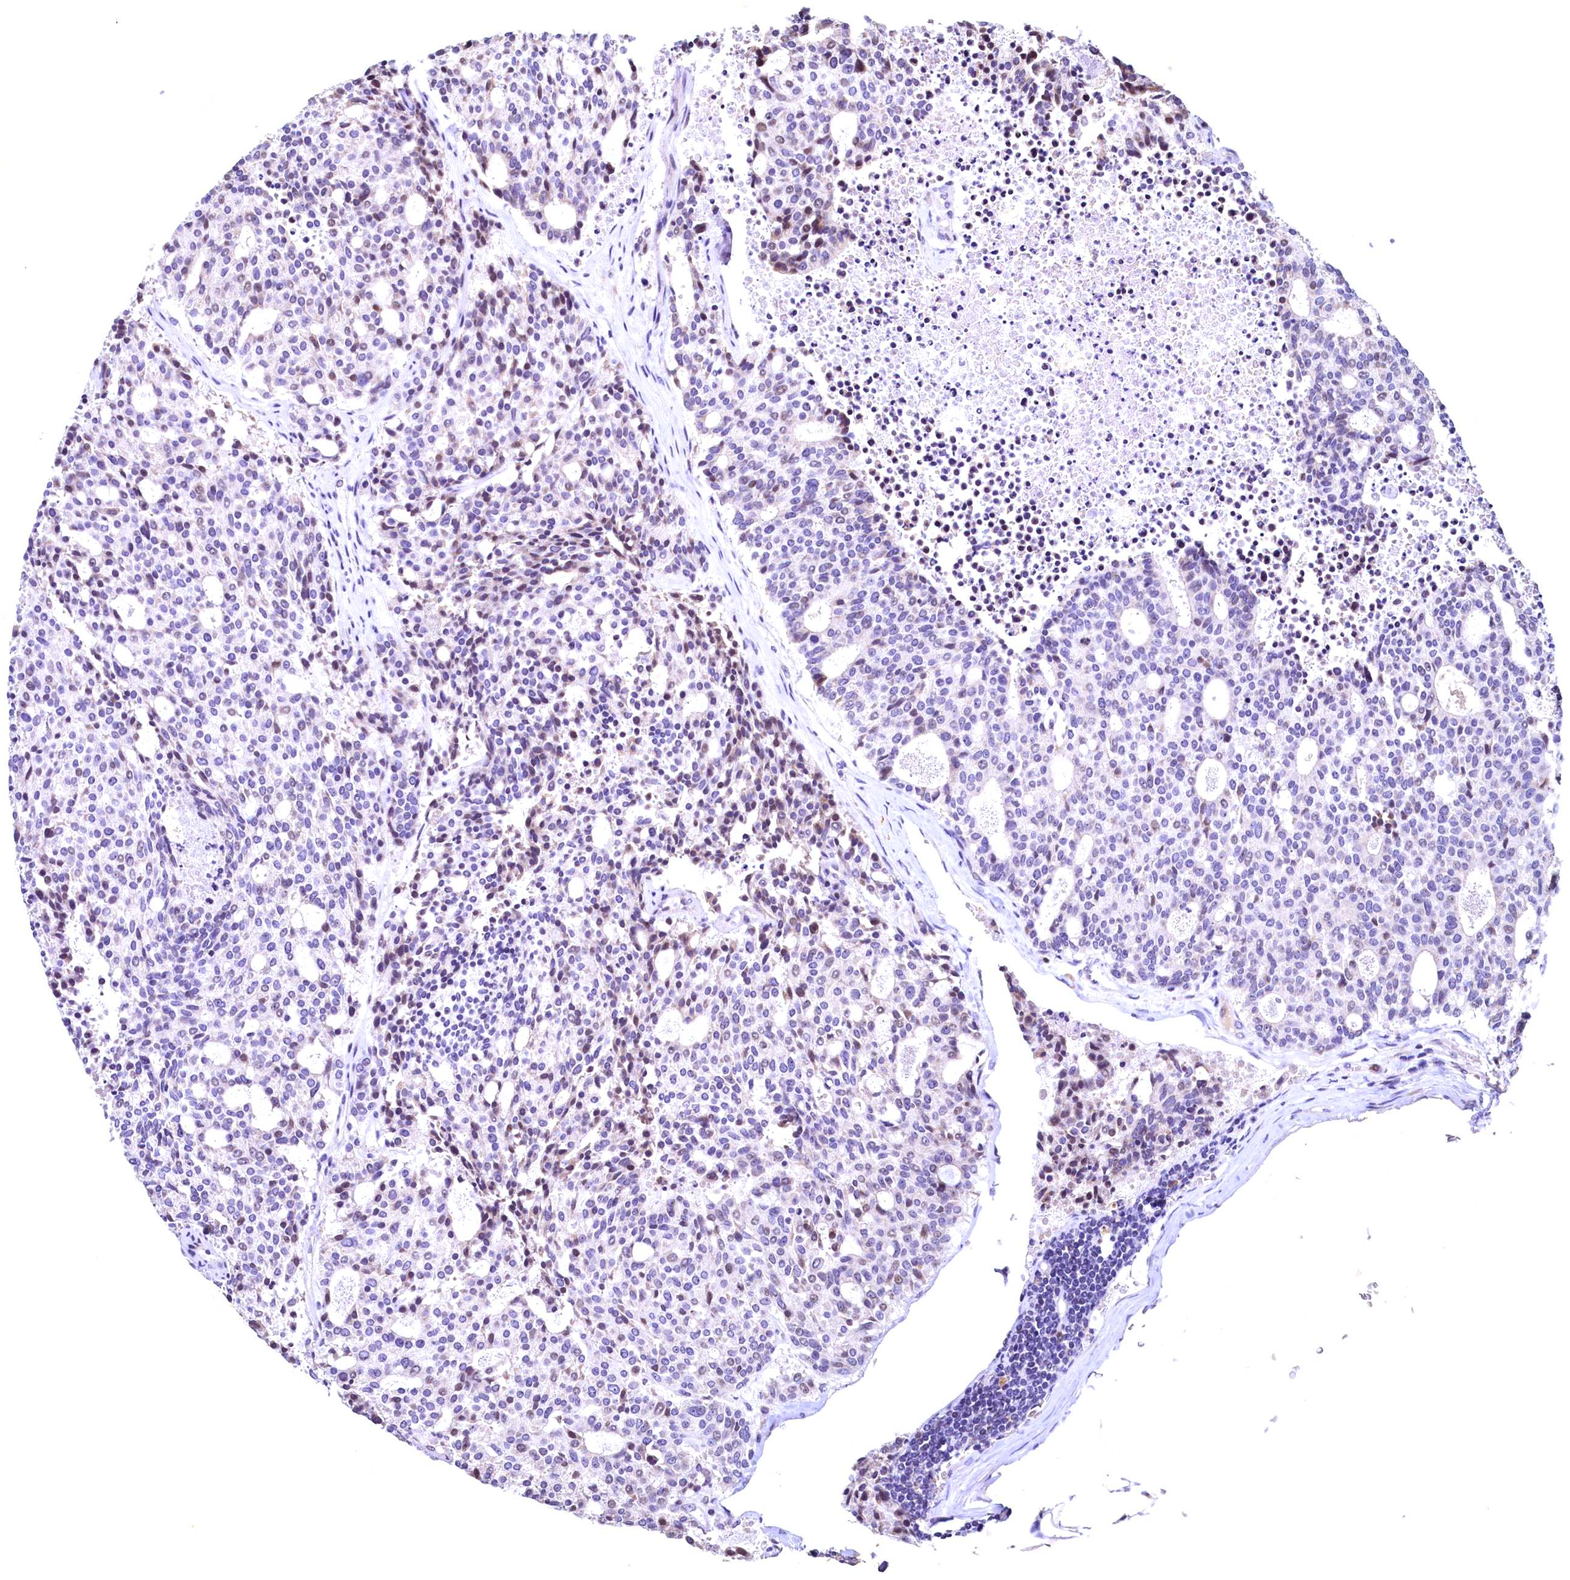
{"staining": {"intensity": "negative", "quantity": "none", "location": "none"}, "tissue": "carcinoid", "cell_type": "Tumor cells", "image_type": "cancer", "snomed": [{"axis": "morphology", "description": "Carcinoid, malignant, NOS"}, {"axis": "topography", "description": "Pancreas"}], "caption": "A photomicrograph of carcinoid stained for a protein exhibits no brown staining in tumor cells.", "gene": "LATS2", "patient": {"sex": "female", "age": 54}}